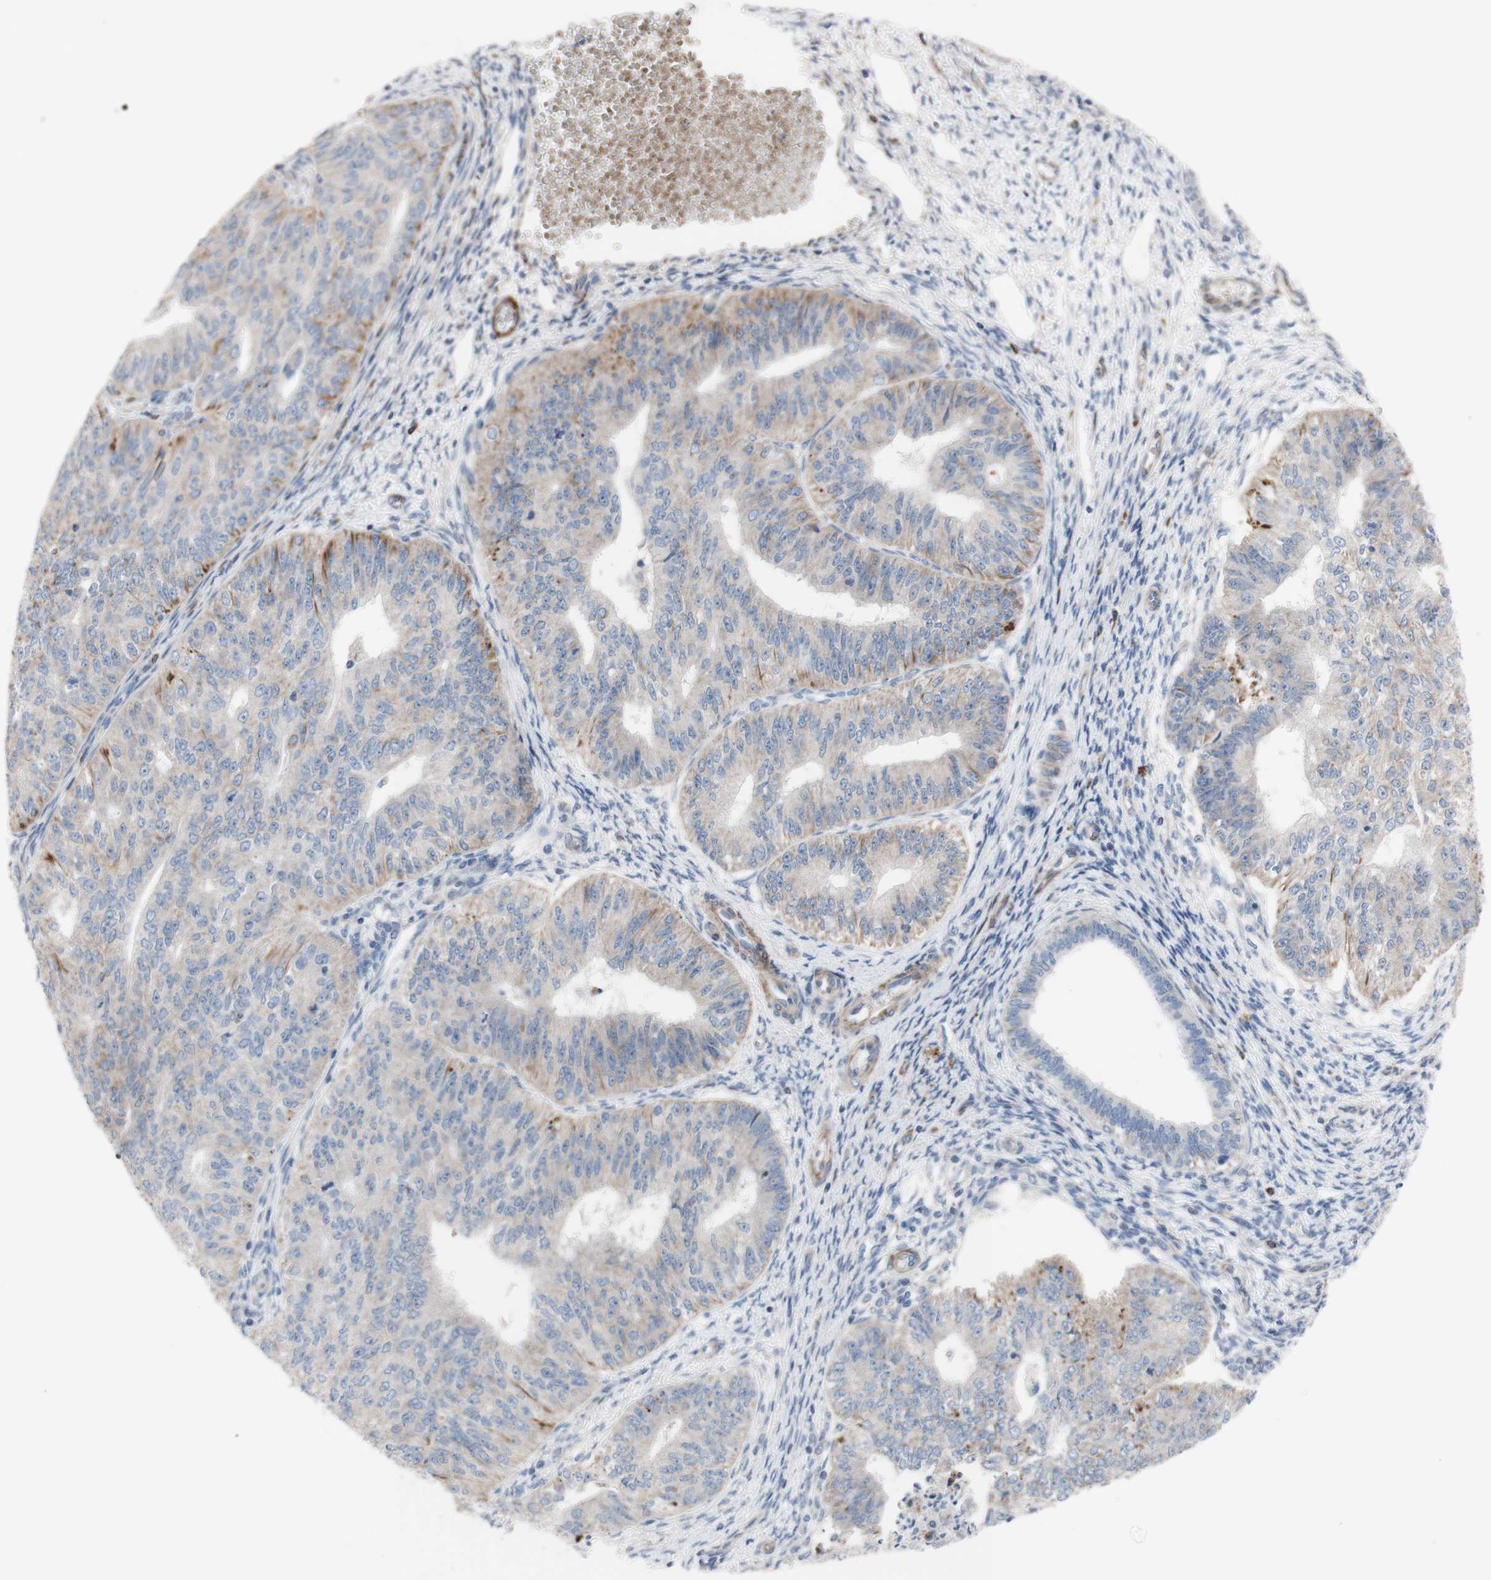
{"staining": {"intensity": "moderate", "quantity": "<25%", "location": "cytoplasmic/membranous"}, "tissue": "endometrial cancer", "cell_type": "Tumor cells", "image_type": "cancer", "snomed": [{"axis": "morphology", "description": "Adenocarcinoma, NOS"}, {"axis": "topography", "description": "Endometrium"}], "caption": "A brown stain highlights moderate cytoplasmic/membranous staining of a protein in endometrial adenocarcinoma tumor cells.", "gene": "AGPAT5", "patient": {"sex": "female", "age": 32}}